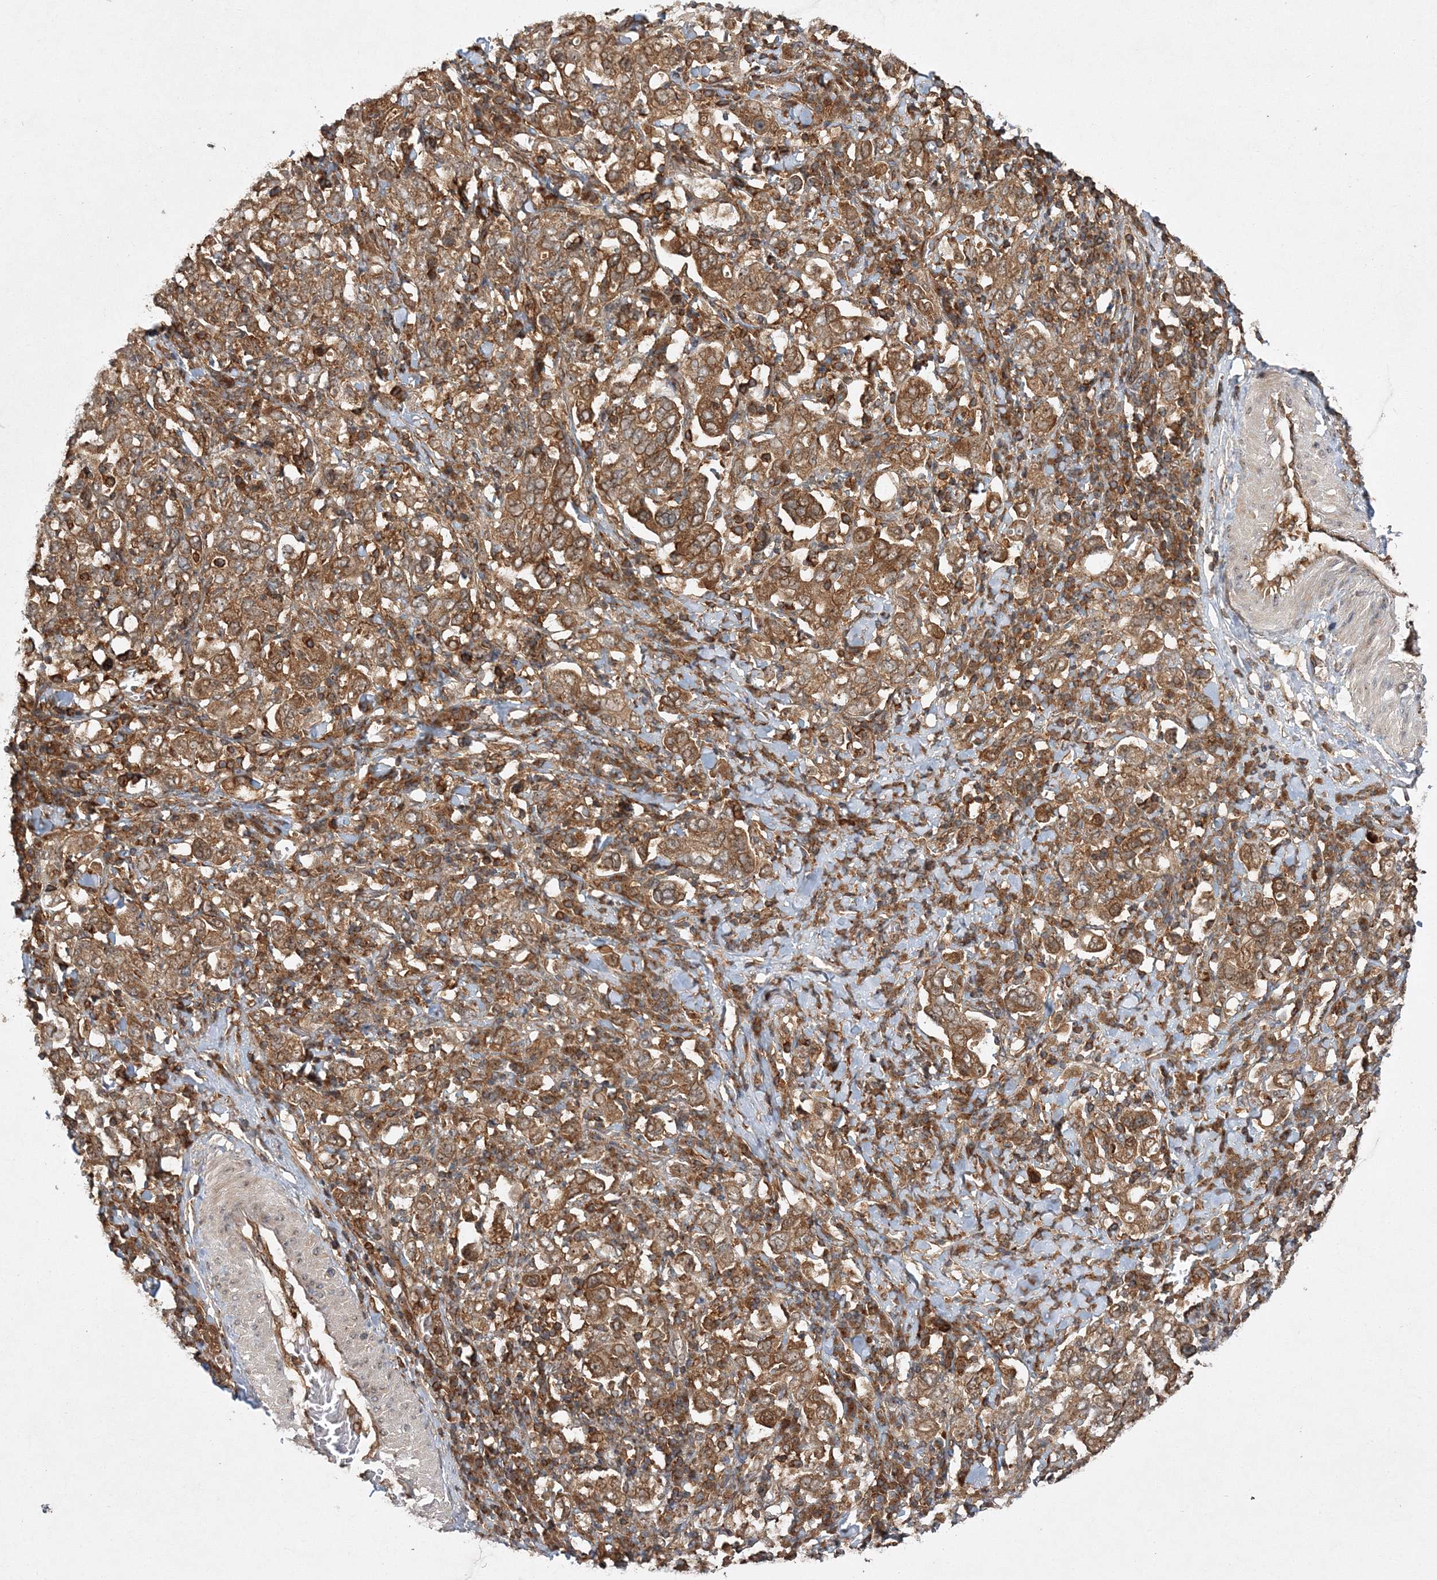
{"staining": {"intensity": "moderate", "quantity": ">75%", "location": "cytoplasmic/membranous"}, "tissue": "stomach cancer", "cell_type": "Tumor cells", "image_type": "cancer", "snomed": [{"axis": "morphology", "description": "Adenocarcinoma, NOS"}, {"axis": "topography", "description": "Stomach, upper"}], "caption": "Immunohistochemistry of stomach adenocarcinoma shows medium levels of moderate cytoplasmic/membranous staining in approximately >75% of tumor cells.", "gene": "WDR37", "patient": {"sex": "male", "age": 62}}